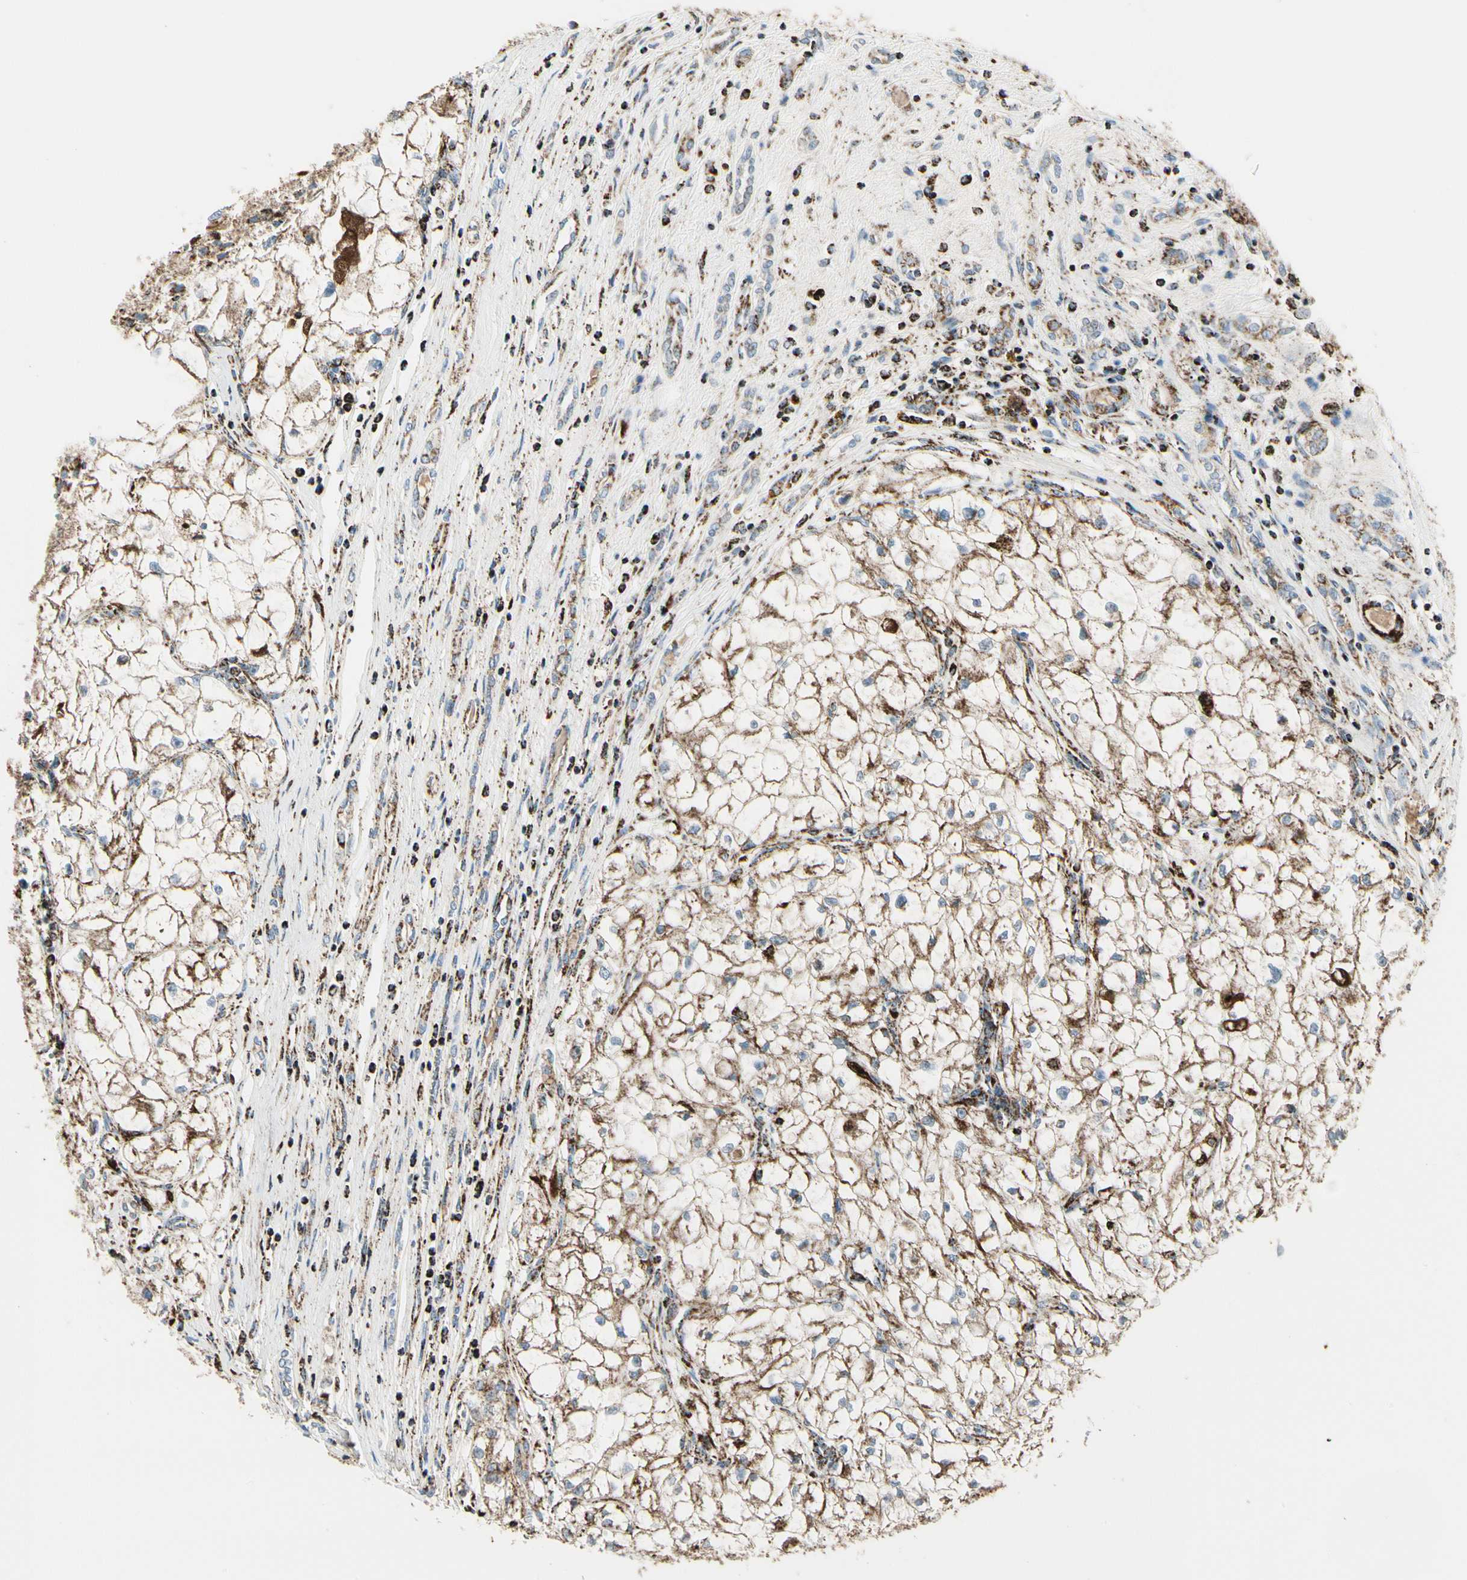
{"staining": {"intensity": "moderate", "quantity": ">75%", "location": "cytoplasmic/membranous"}, "tissue": "renal cancer", "cell_type": "Tumor cells", "image_type": "cancer", "snomed": [{"axis": "morphology", "description": "Adenocarcinoma, NOS"}, {"axis": "topography", "description": "Kidney"}], "caption": "Human adenocarcinoma (renal) stained with a protein marker exhibits moderate staining in tumor cells.", "gene": "ME2", "patient": {"sex": "female", "age": 70}}